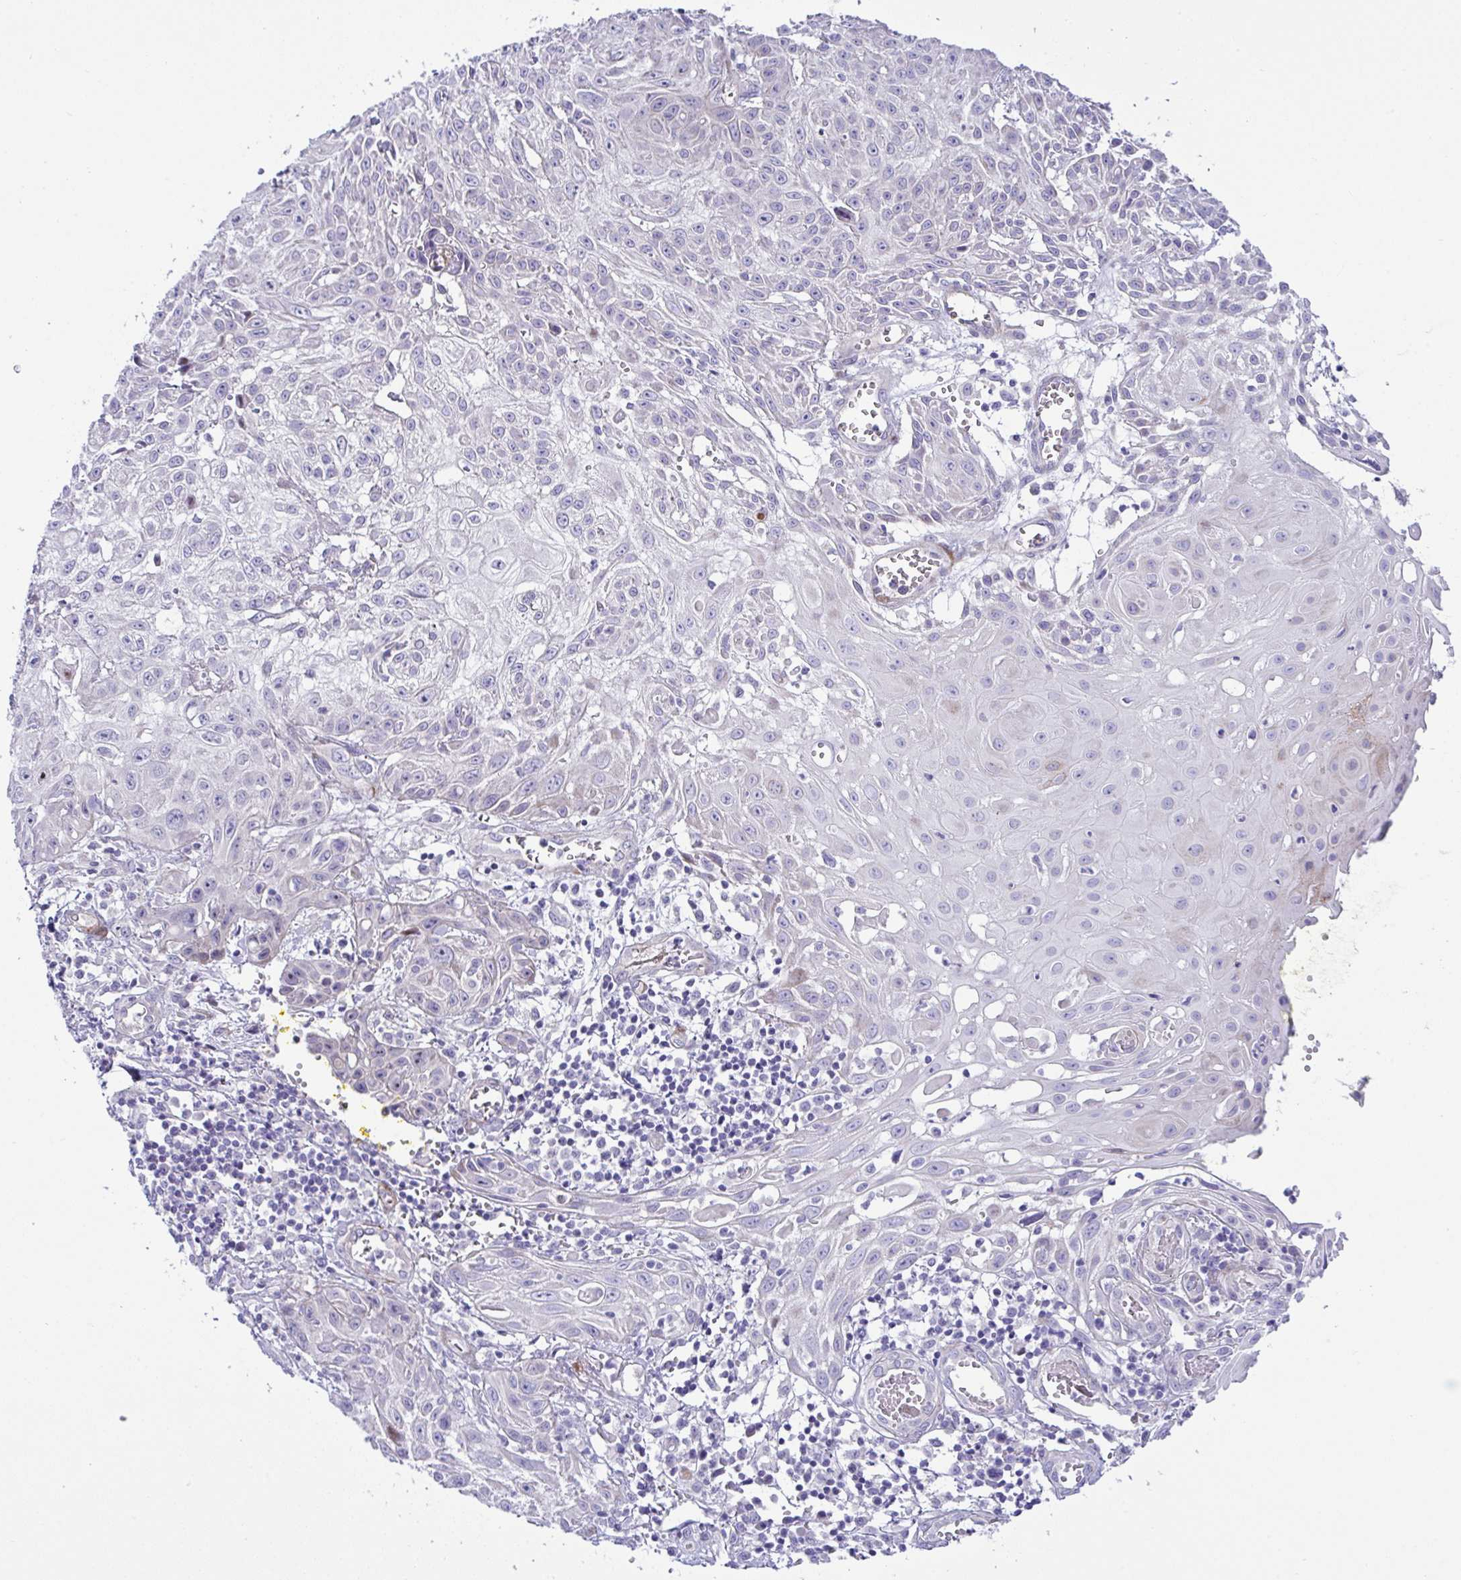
{"staining": {"intensity": "negative", "quantity": "none", "location": "none"}, "tissue": "skin cancer", "cell_type": "Tumor cells", "image_type": "cancer", "snomed": [{"axis": "morphology", "description": "Squamous cell carcinoma, NOS"}, {"axis": "topography", "description": "Skin"}, {"axis": "topography", "description": "Vulva"}], "caption": "Immunohistochemistry of human squamous cell carcinoma (skin) demonstrates no staining in tumor cells.", "gene": "ZNF713", "patient": {"sex": "female", "age": 71}}